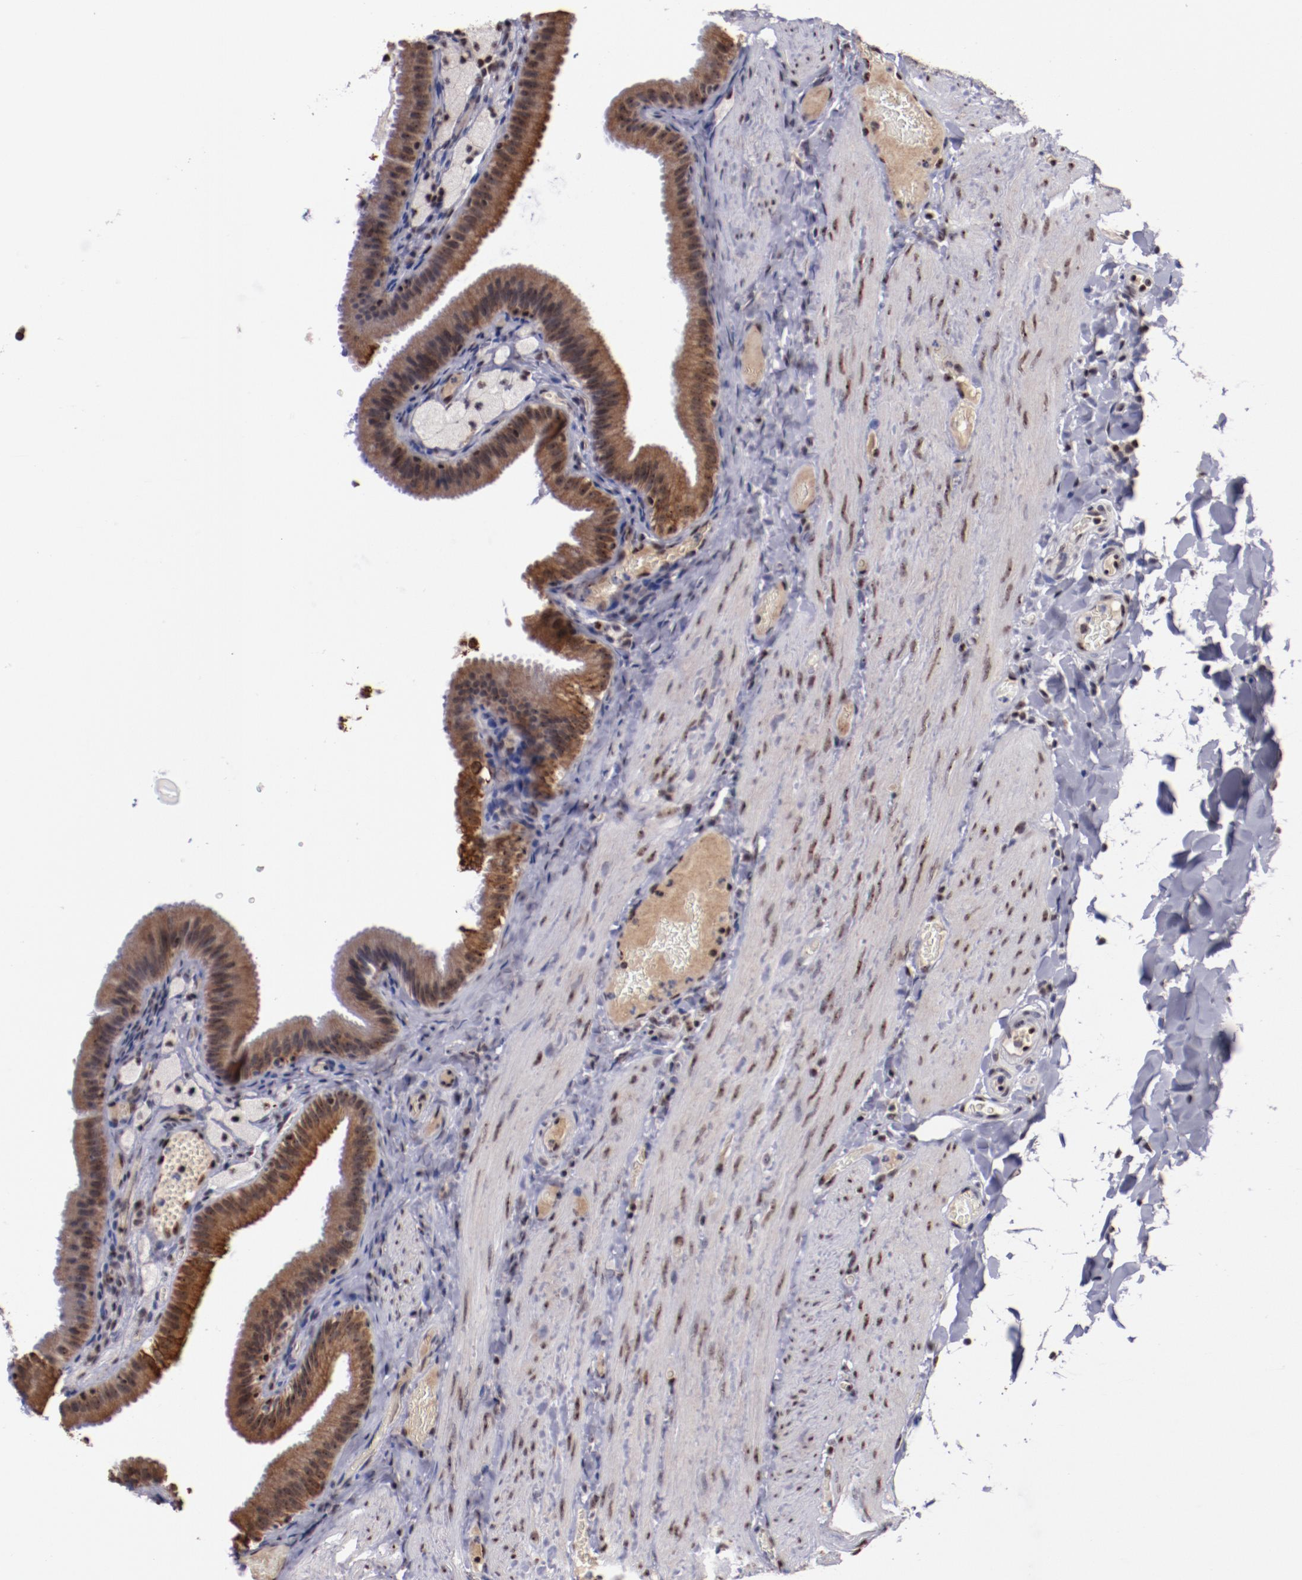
{"staining": {"intensity": "moderate", "quantity": ">75%", "location": "cytoplasmic/membranous,nuclear"}, "tissue": "gallbladder", "cell_type": "Glandular cells", "image_type": "normal", "snomed": [{"axis": "morphology", "description": "Normal tissue, NOS"}, {"axis": "topography", "description": "Gallbladder"}], "caption": "DAB immunohistochemical staining of benign gallbladder shows moderate cytoplasmic/membranous,nuclear protein expression in approximately >75% of glandular cells.", "gene": "DDX24", "patient": {"sex": "female", "age": 24}}